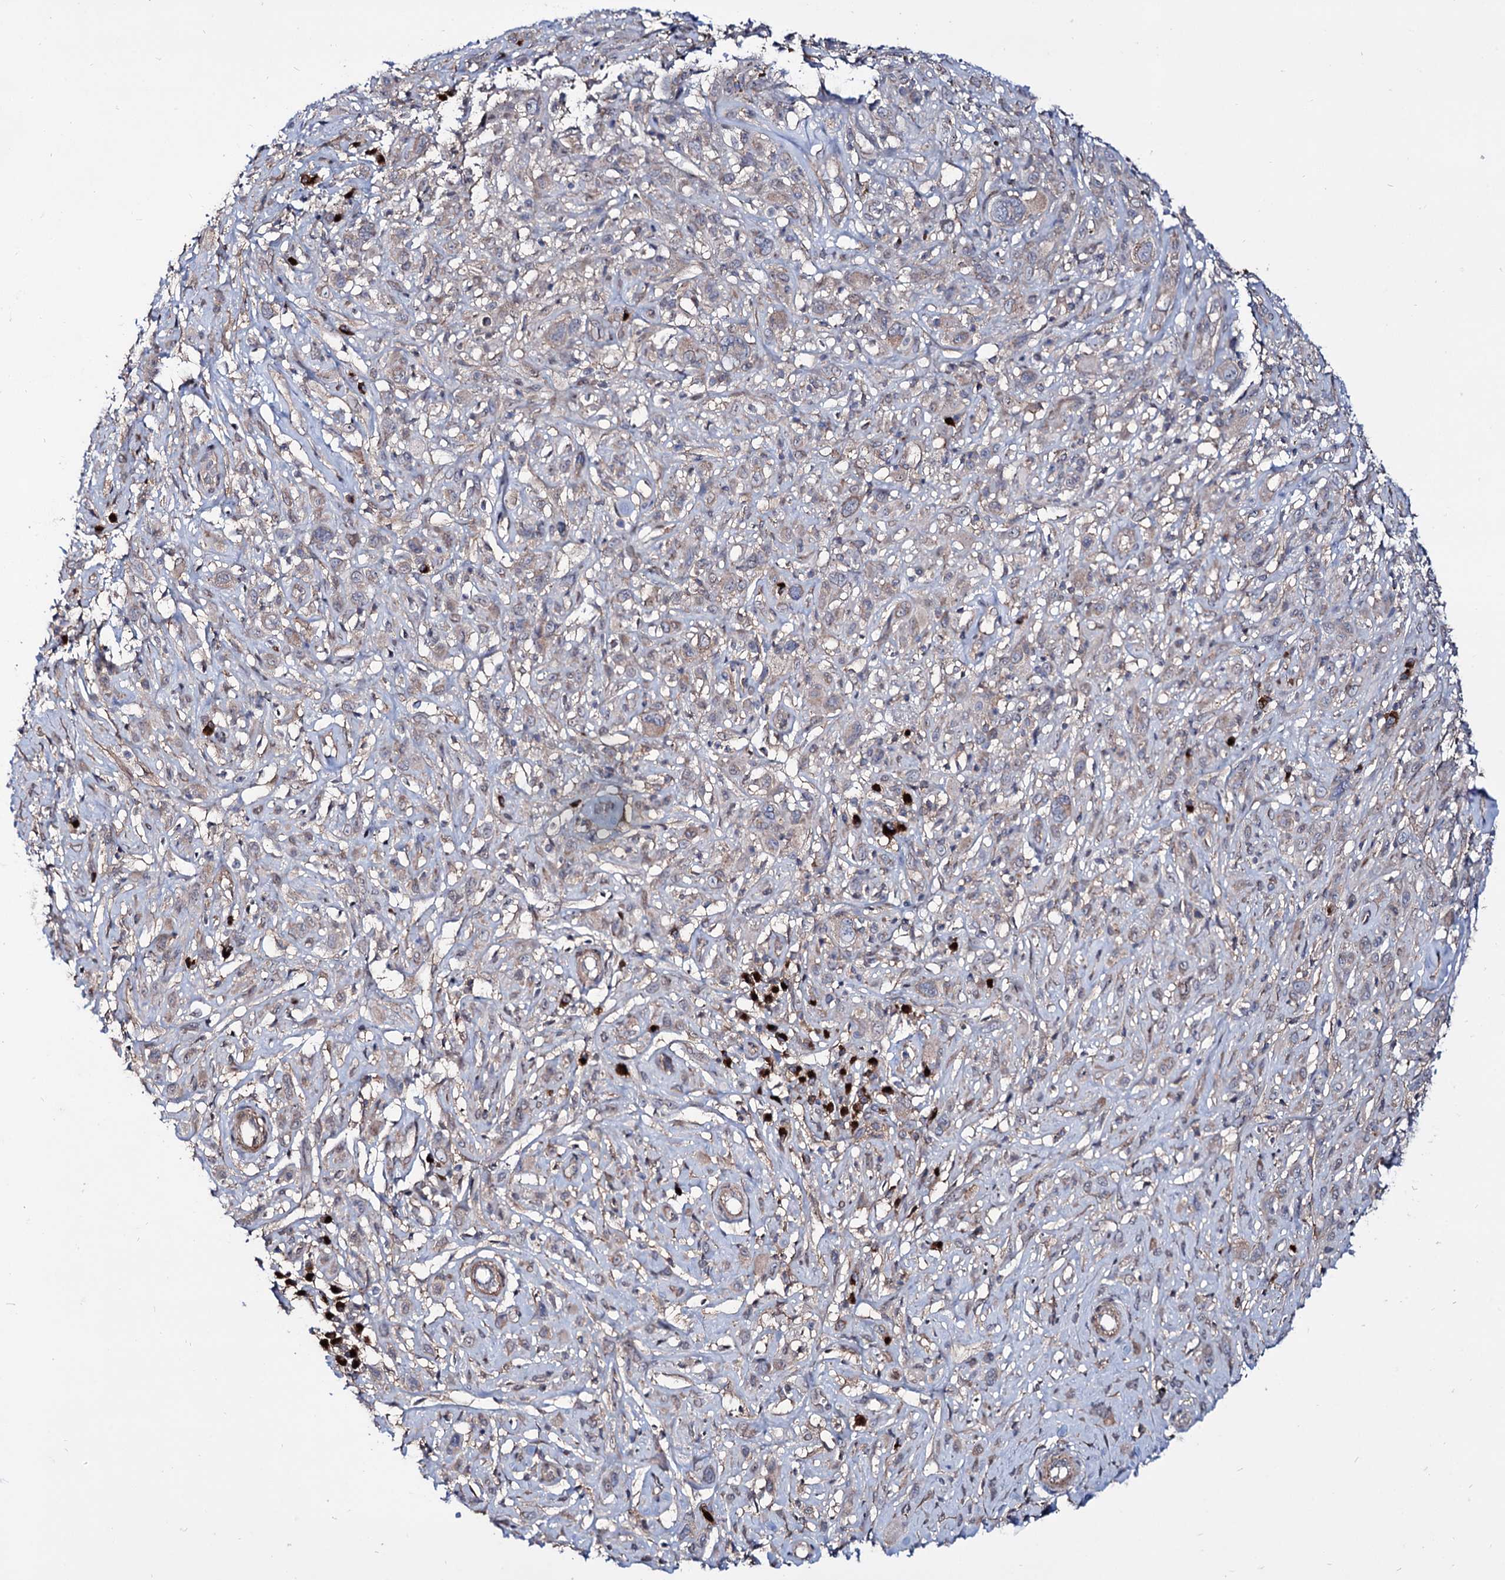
{"staining": {"intensity": "weak", "quantity": "25%-75%", "location": "cytoplasmic/membranous"}, "tissue": "melanoma", "cell_type": "Tumor cells", "image_type": "cancer", "snomed": [{"axis": "morphology", "description": "Malignant melanoma, NOS"}, {"axis": "topography", "description": "Skin of trunk"}], "caption": "Immunohistochemistry (IHC) photomicrograph of neoplastic tissue: melanoma stained using immunohistochemistry (IHC) reveals low levels of weak protein expression localized specifically in the cytoplasmic/membranous of tumor cells, appearing as a cytoplasmic/membranous brown color.", "gene": "SEC24A", "patient": {"sex": "male", "age": 71}}